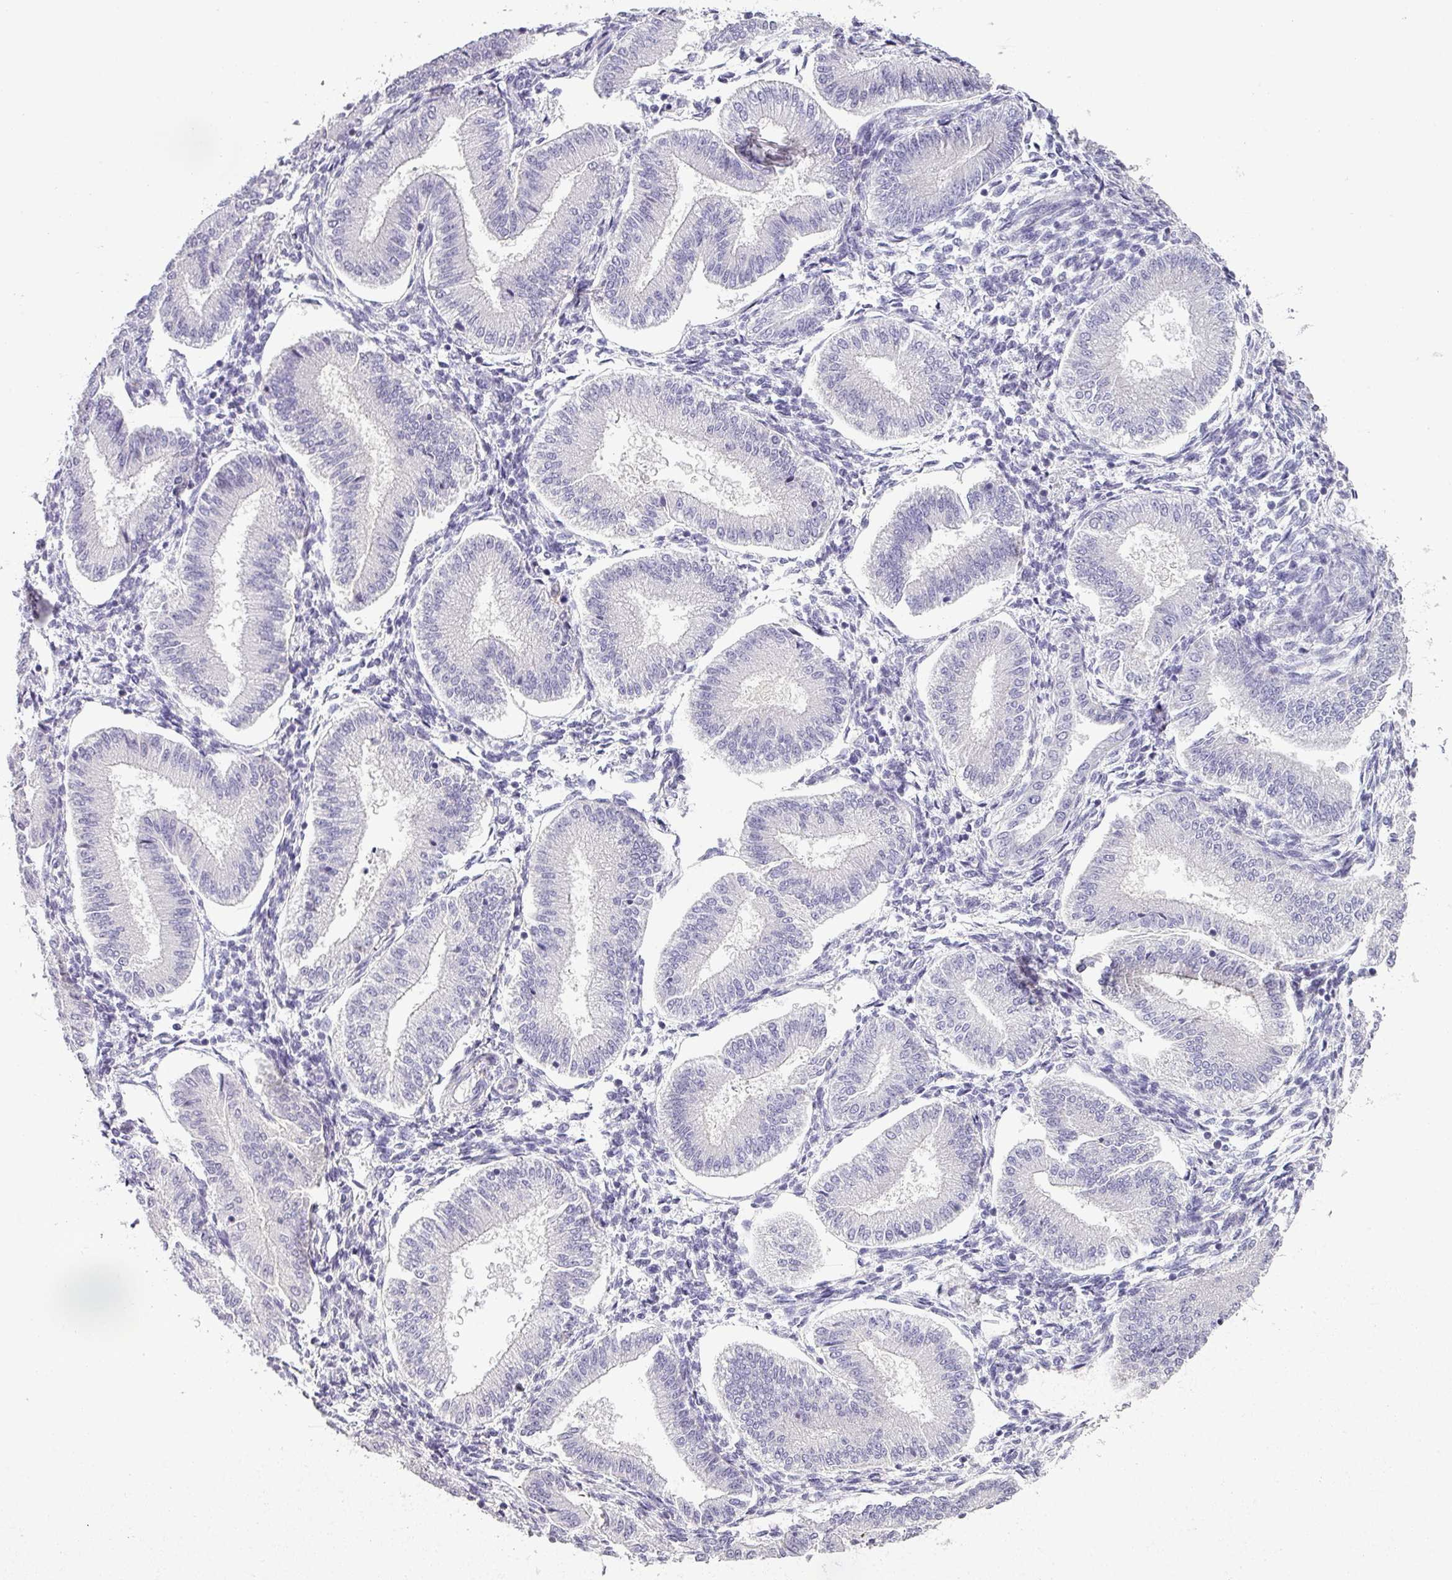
{"staining": {"intensity": "negative", "quantity": "none", "location": "none"}, "tissue": "endometrium", "cell_type": "Cells in endometrial stroma", "image_type": "normal", "snomed": [{"axis": "morphology", "description": "Normal tissue, NOS"}, {"axis": "topography", "description": "Endometrium"}], "caption": "An IHC histopathology image of normal endometrium is shown. There is no staining in cells in endometrial stroma of endometrium. (Brightfield microscopy of DAB immunohistochemistry (IHC) at high magnification).", "gene": "BTLA", "patient": {"sex": "female", "age": 39}}